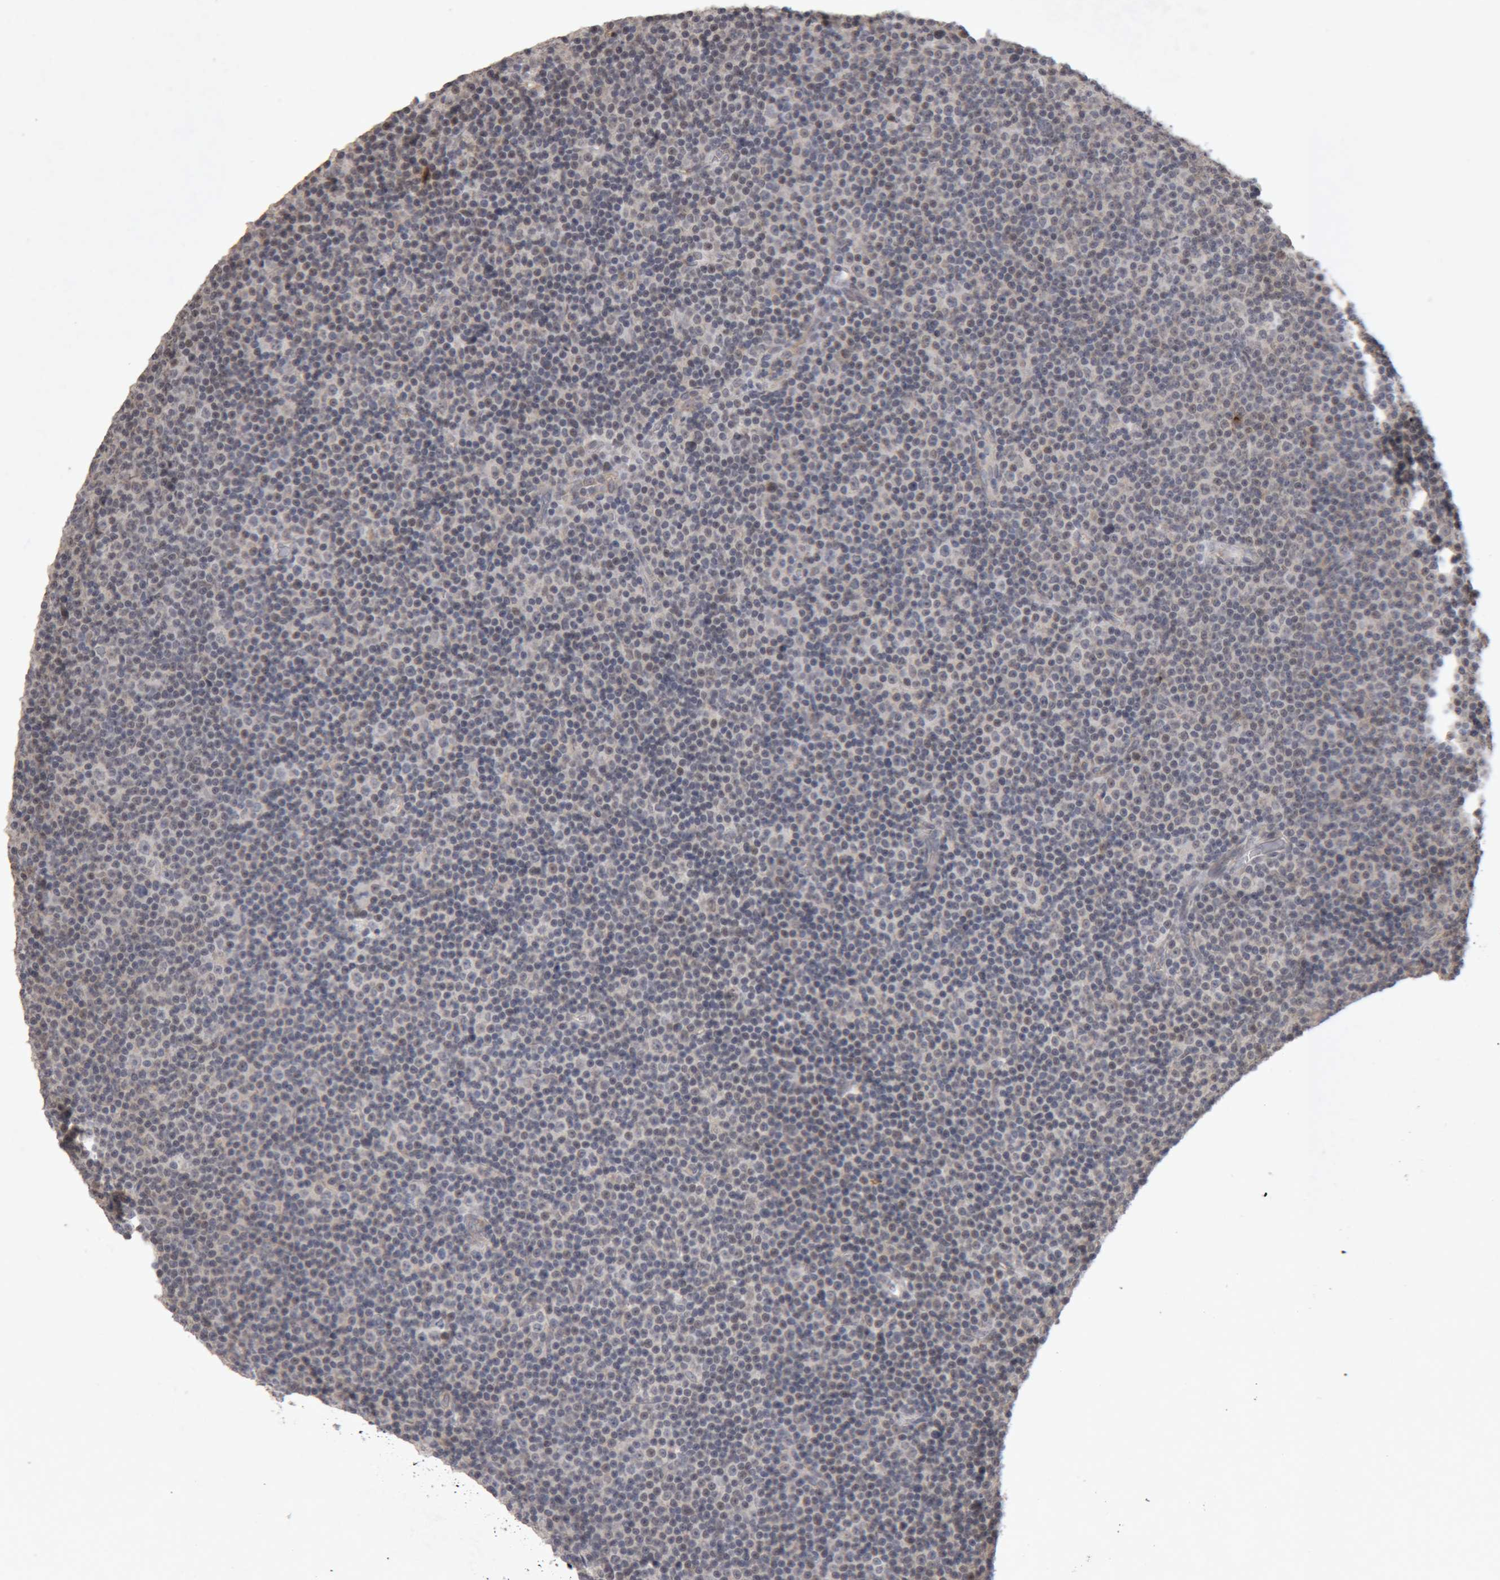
{"staining": {"intensity": "negative", "quantity": "none", "location": "none"}, "tissue": "lymphoma", "cell_type": "Tumor cells", "image_type": "cancer", "snomed": [{"axis": "morphology", "description": "Malignant lymphoma, non-Hodgkin's type, Low grade"}, {"axis": "topography", "description": "Lymph node"}], "caption": "DAB immunohistochemical staining of human lymphoma displays no significant expression in tumor cells.", "gene": "MEP1A", "patient": {"sex": "female", "age": 67}}